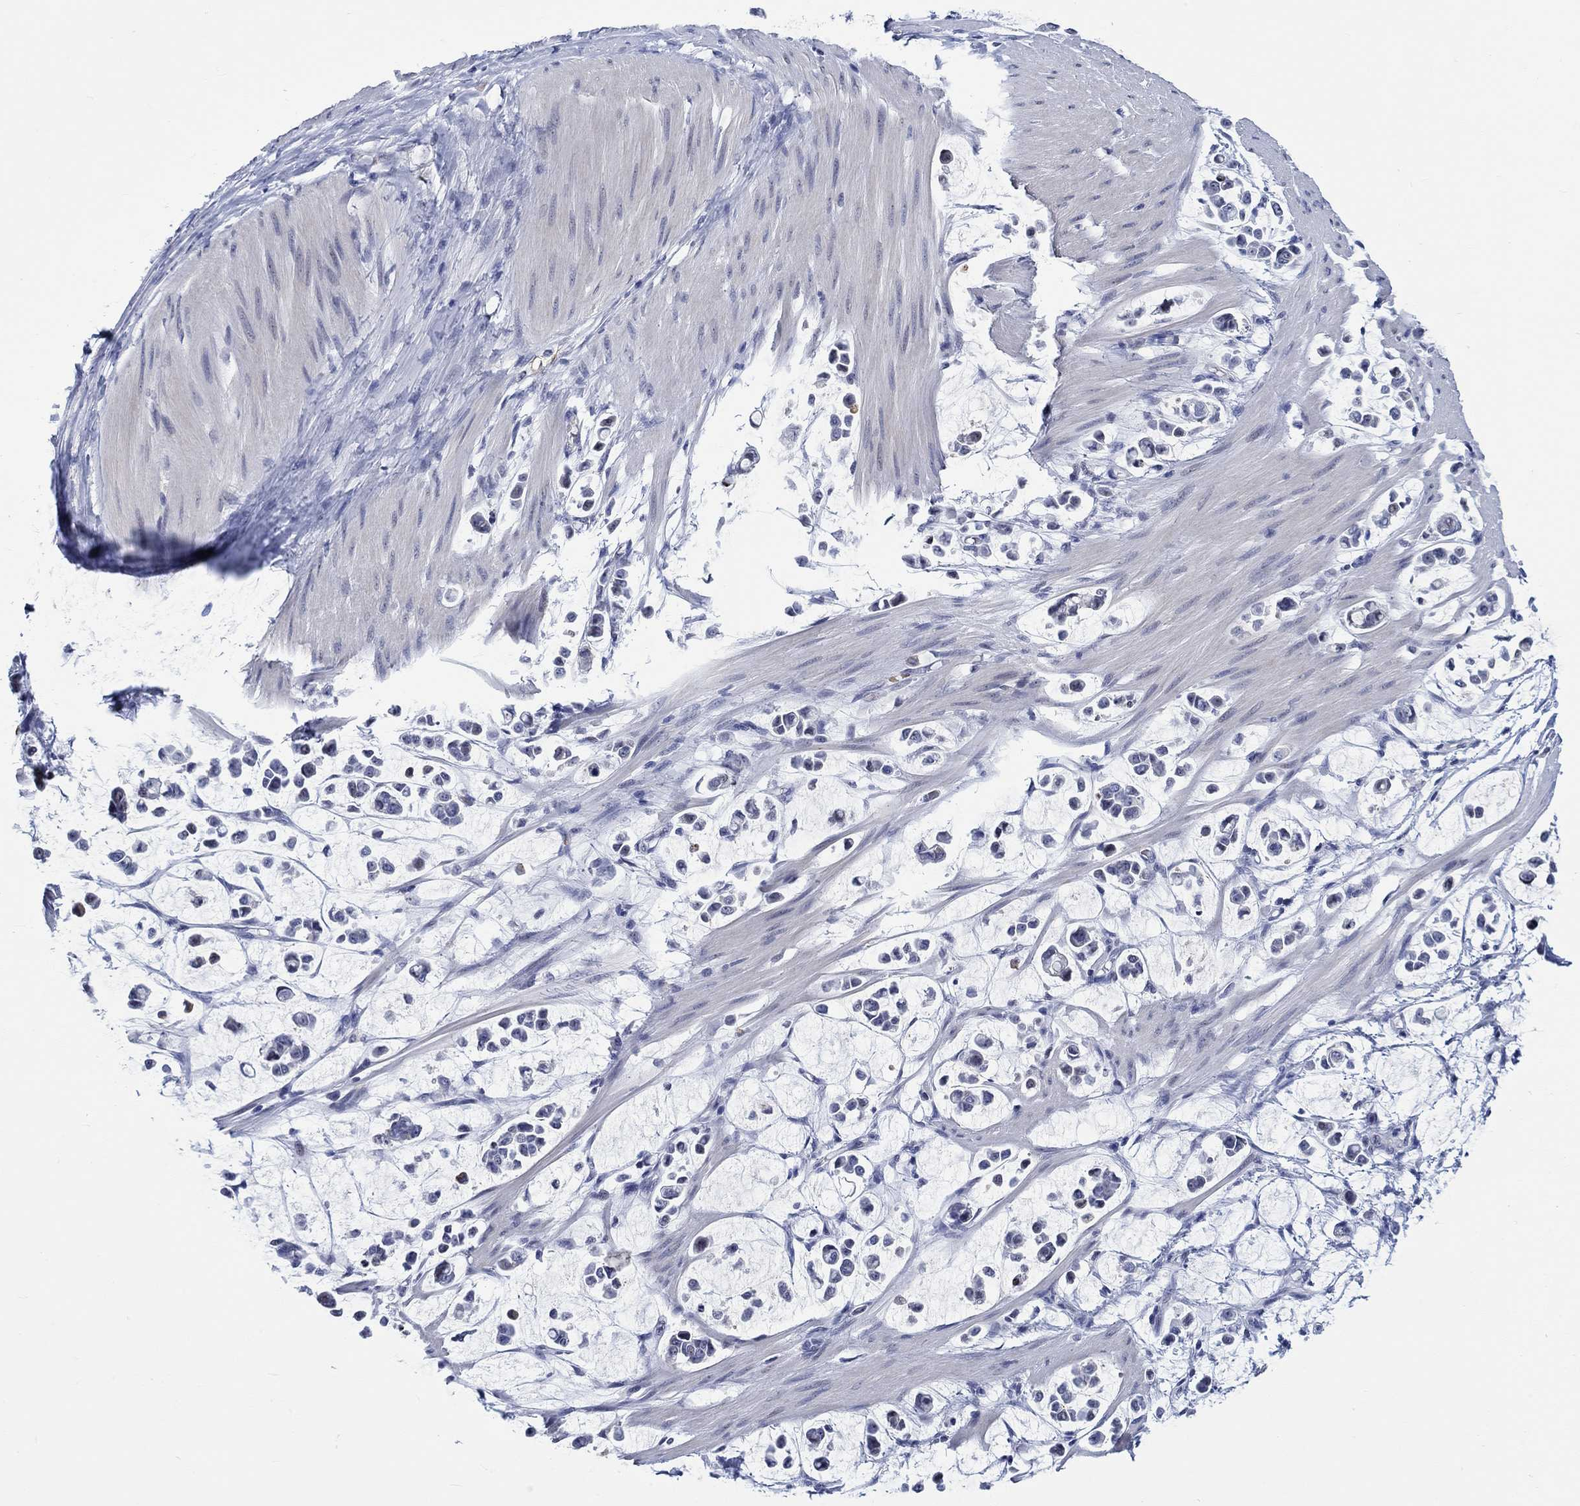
{"staining": {"intensity": "strong", "quantity": "<25%", "location": "nuclear"}, "tissue": "stomach cancer", "cell_type": "Tumor cells", "image_type": "cancer", "snomed": [{"axis": "morphology", "description": "Adenocarcinoma, NOS"}, {"axis": "topography", "description": "Stomach"}], "caption": "A brown stain shows strong nuclear expression of a protein in human stomach adenocarcinoma tumor cells.", "gene": "ZNF446", "patient": {"sex": "male", "age": 82}}